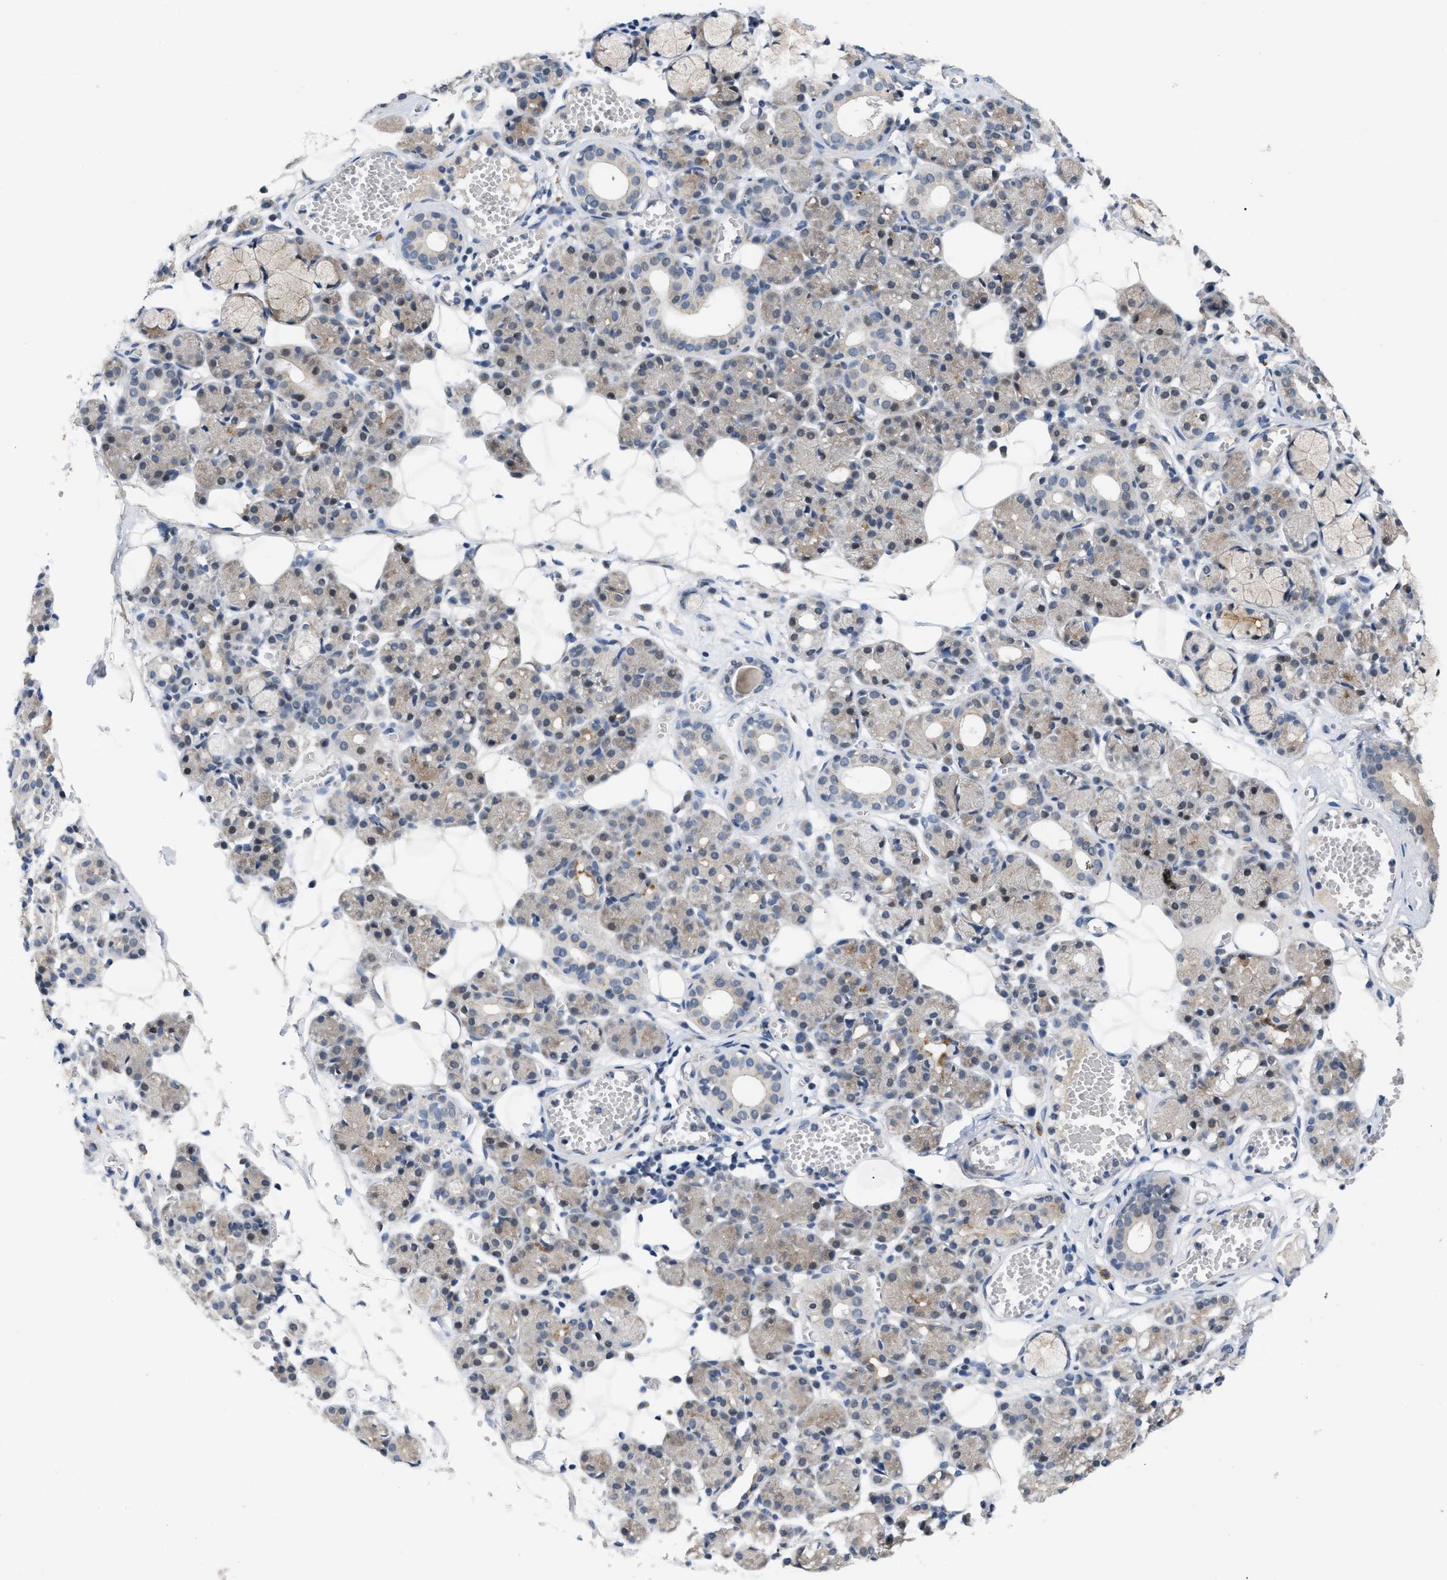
{"staining": {"intensity": "weak", "quantity": "<25%", "location": "cytoplasmic/membranous,nuclear"}, "tissue": "salivary gland", "cell_type": "Glandular cells", "image_type": "normal", "snomed": [{"axis": "morphology", "description": "Normal tissue, NOS"}, {"axis": "topography", "description": "Salivary gland"}], "caption": "Immunohistochemistry (IHC) photomicrograph of normal salivary gland: salivary gland stained with DAB shows no significant protein positivity in glandular cells.", "gene": "TXNRD3", "patient": {"sex": "male", "age": 63}}